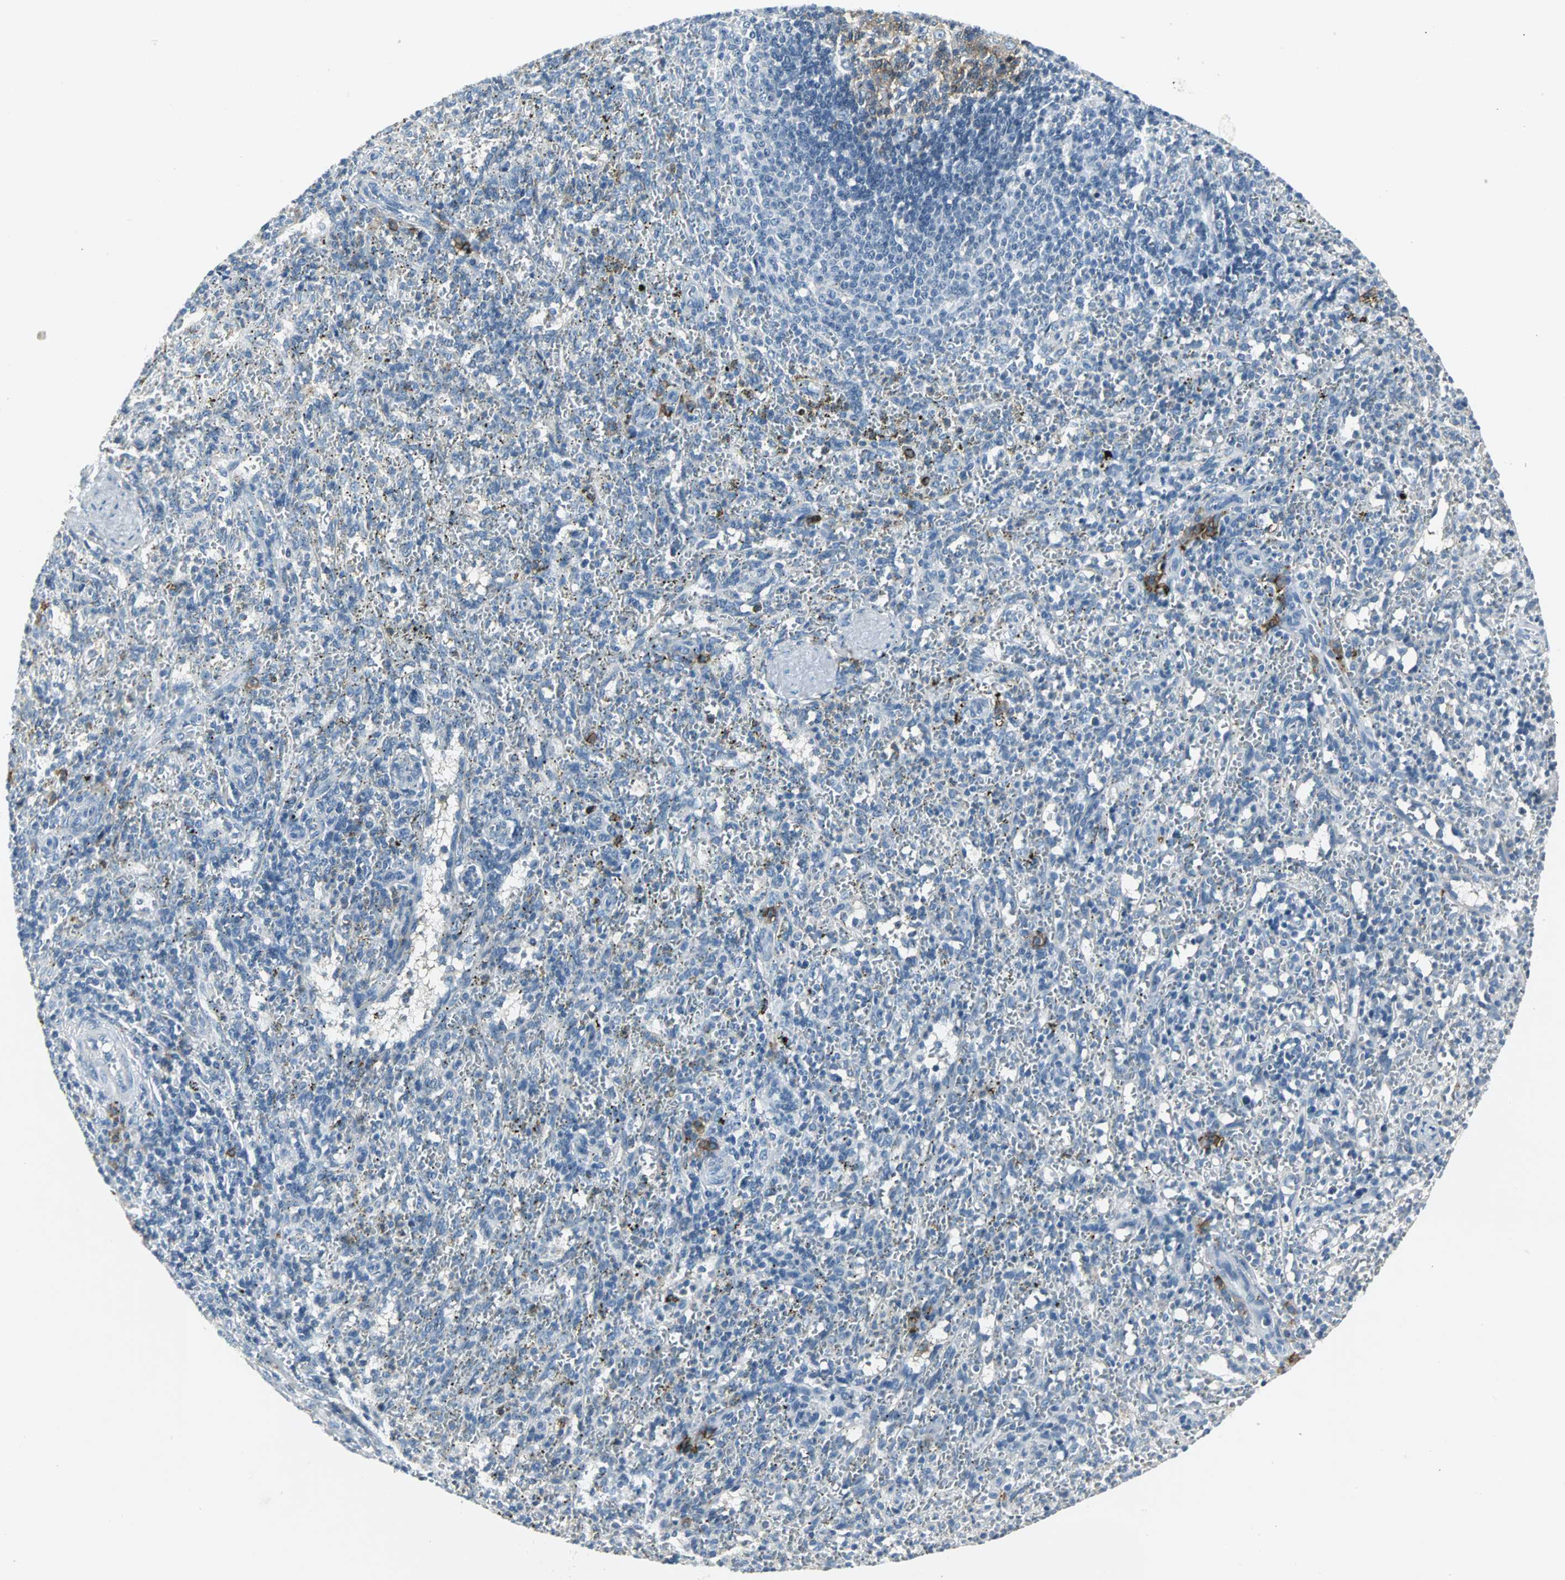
{"staining": {"intensity": "negative", "quantity": "none", "location": "none"}, "tissue": "spleen", "cell_type": "Cells in red pulp", "image_type": "normal", "snomed": [{"axis": "morphology", "description": "Normal tissue, NOS"}, {"axis": "topography", "description": "Spleen"}], "caption": "This is an immunohistochemistry photomicrograph of benign human spleen. There is no staining in cells in red pulp.", "gene": "SLC2A5", "patient": {"sex": "female", "age": 10}}